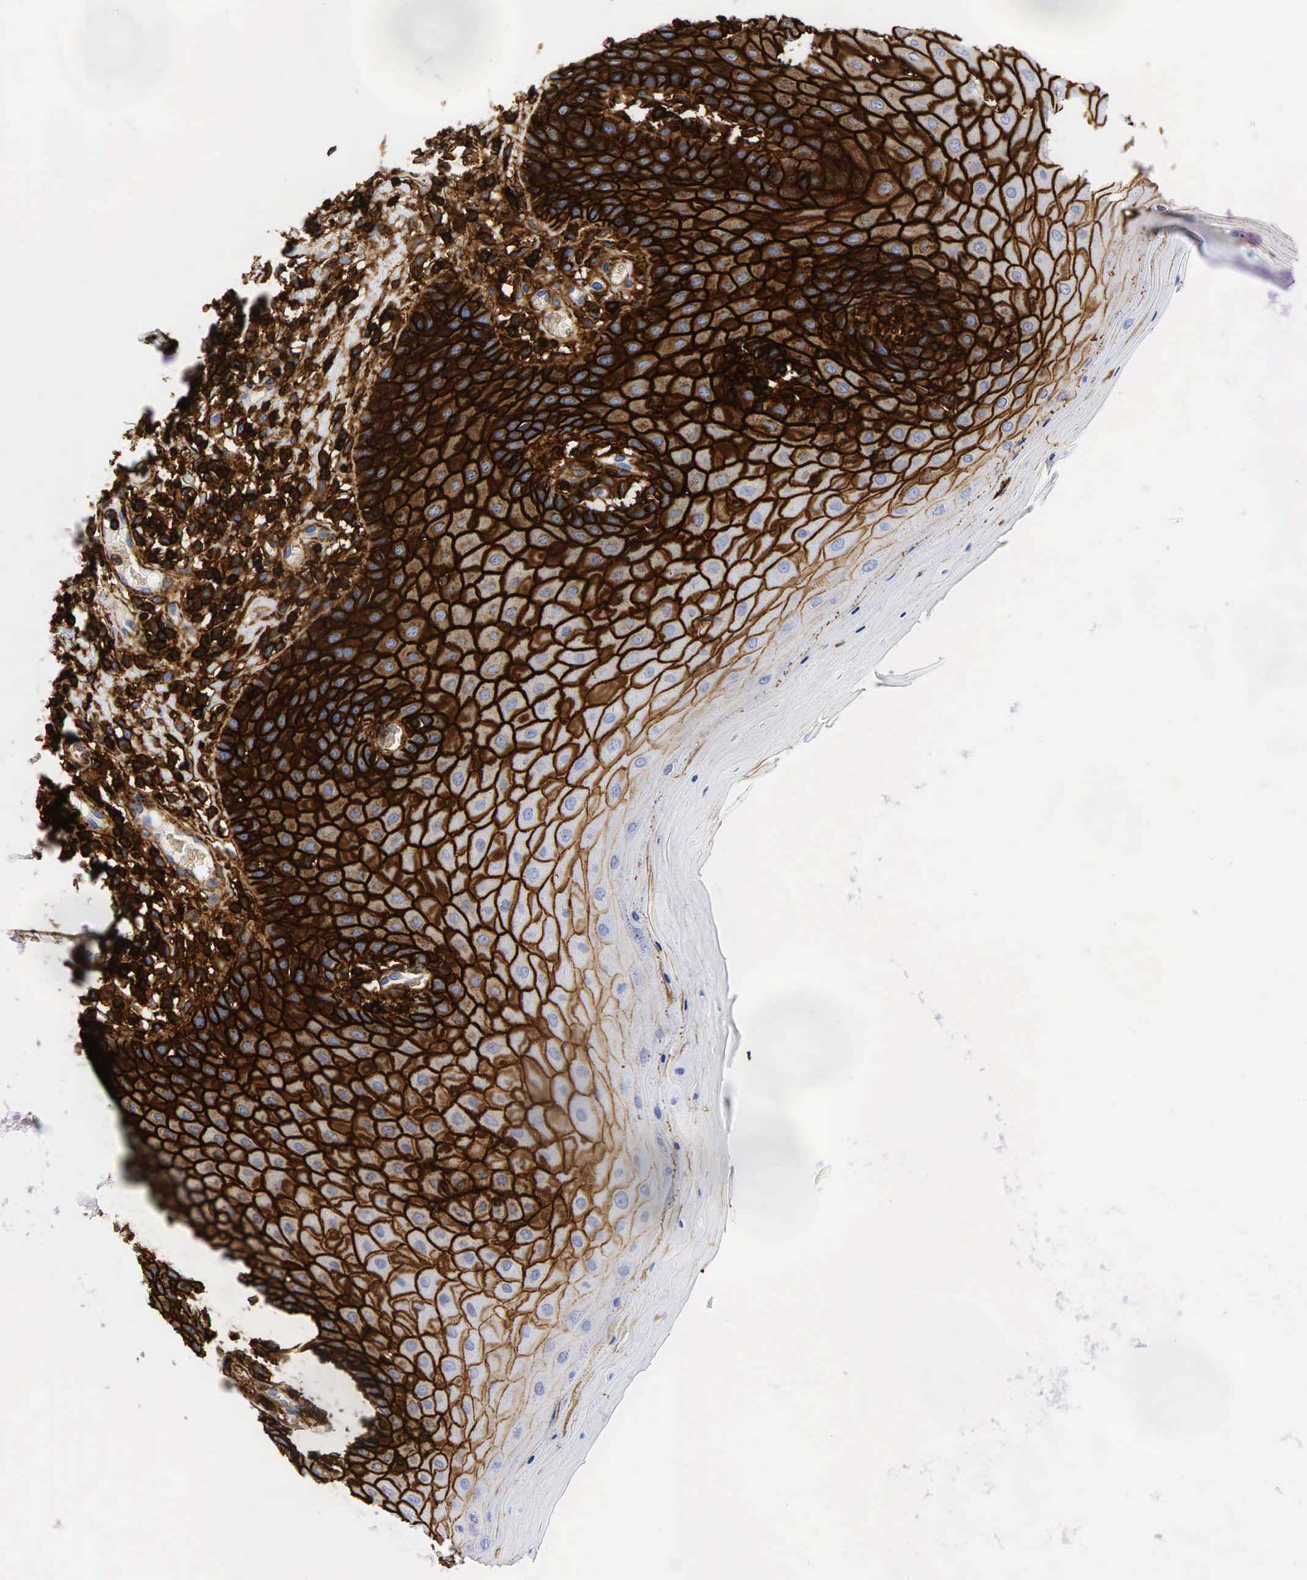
{"staining": {"intensity": "strong", "quantity": ">75%", "location": "cytoplasmic/membranous"}, "tissue": "oral mucosa", "cell_type": "Squamous epithelial cells", "image_type": "normal", "snomed": [{"axis": "morphology", "description": "Normal tissue, NOS"}, {"axis": "topography", "description": "Oral tissue"}], "caption": "A brown stain labels strong cytoplasmic/membranous positivity of a protein in squamous epithelial cells of normal oral mucosa. Using DAB (brown) and hematoxylin (blue) stains, captured at high magnification using brightfield microscopy.", "gene": "CD44", "patient": {"sex": "female", "age": 56}}